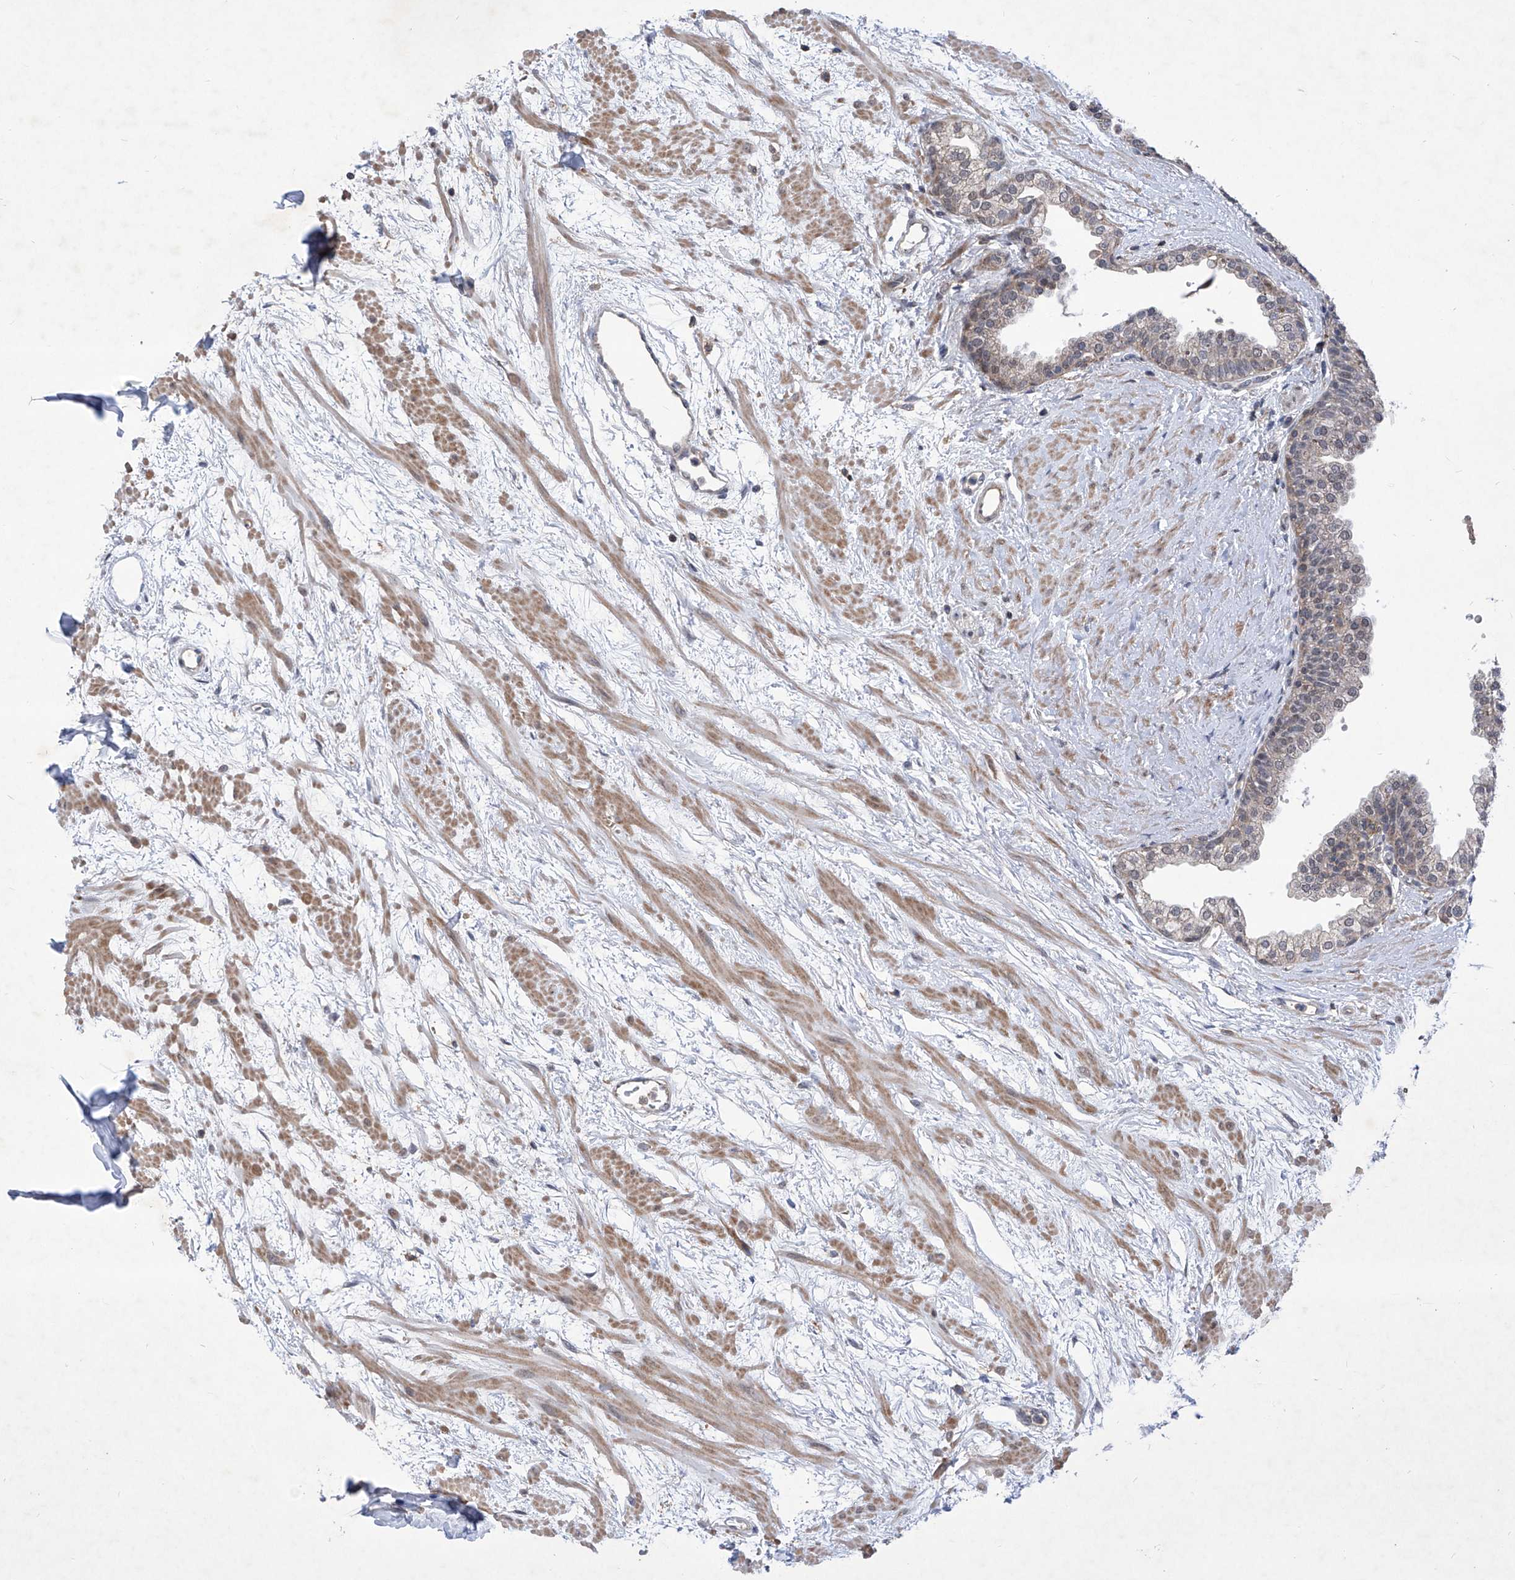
{"staining": {"intensity": "weak", "quantity": "<25%", "location": "cytoplasmic/membranous"}, "tissue": "prostate", "cell_type": "Glandular cells", "image_type": "normal", "snomed": [{"axis": "morphology", "description": "Normal tissue, NOS"}, {"axis": "topography", "description": "Prostate"}], "caption": "Immunohistochemical staining of unremarkable prostate demonstrates no significant positivity in glandular cells.", "gene": "KIFC2", "patient": {"sex": "male", "age": 48}}